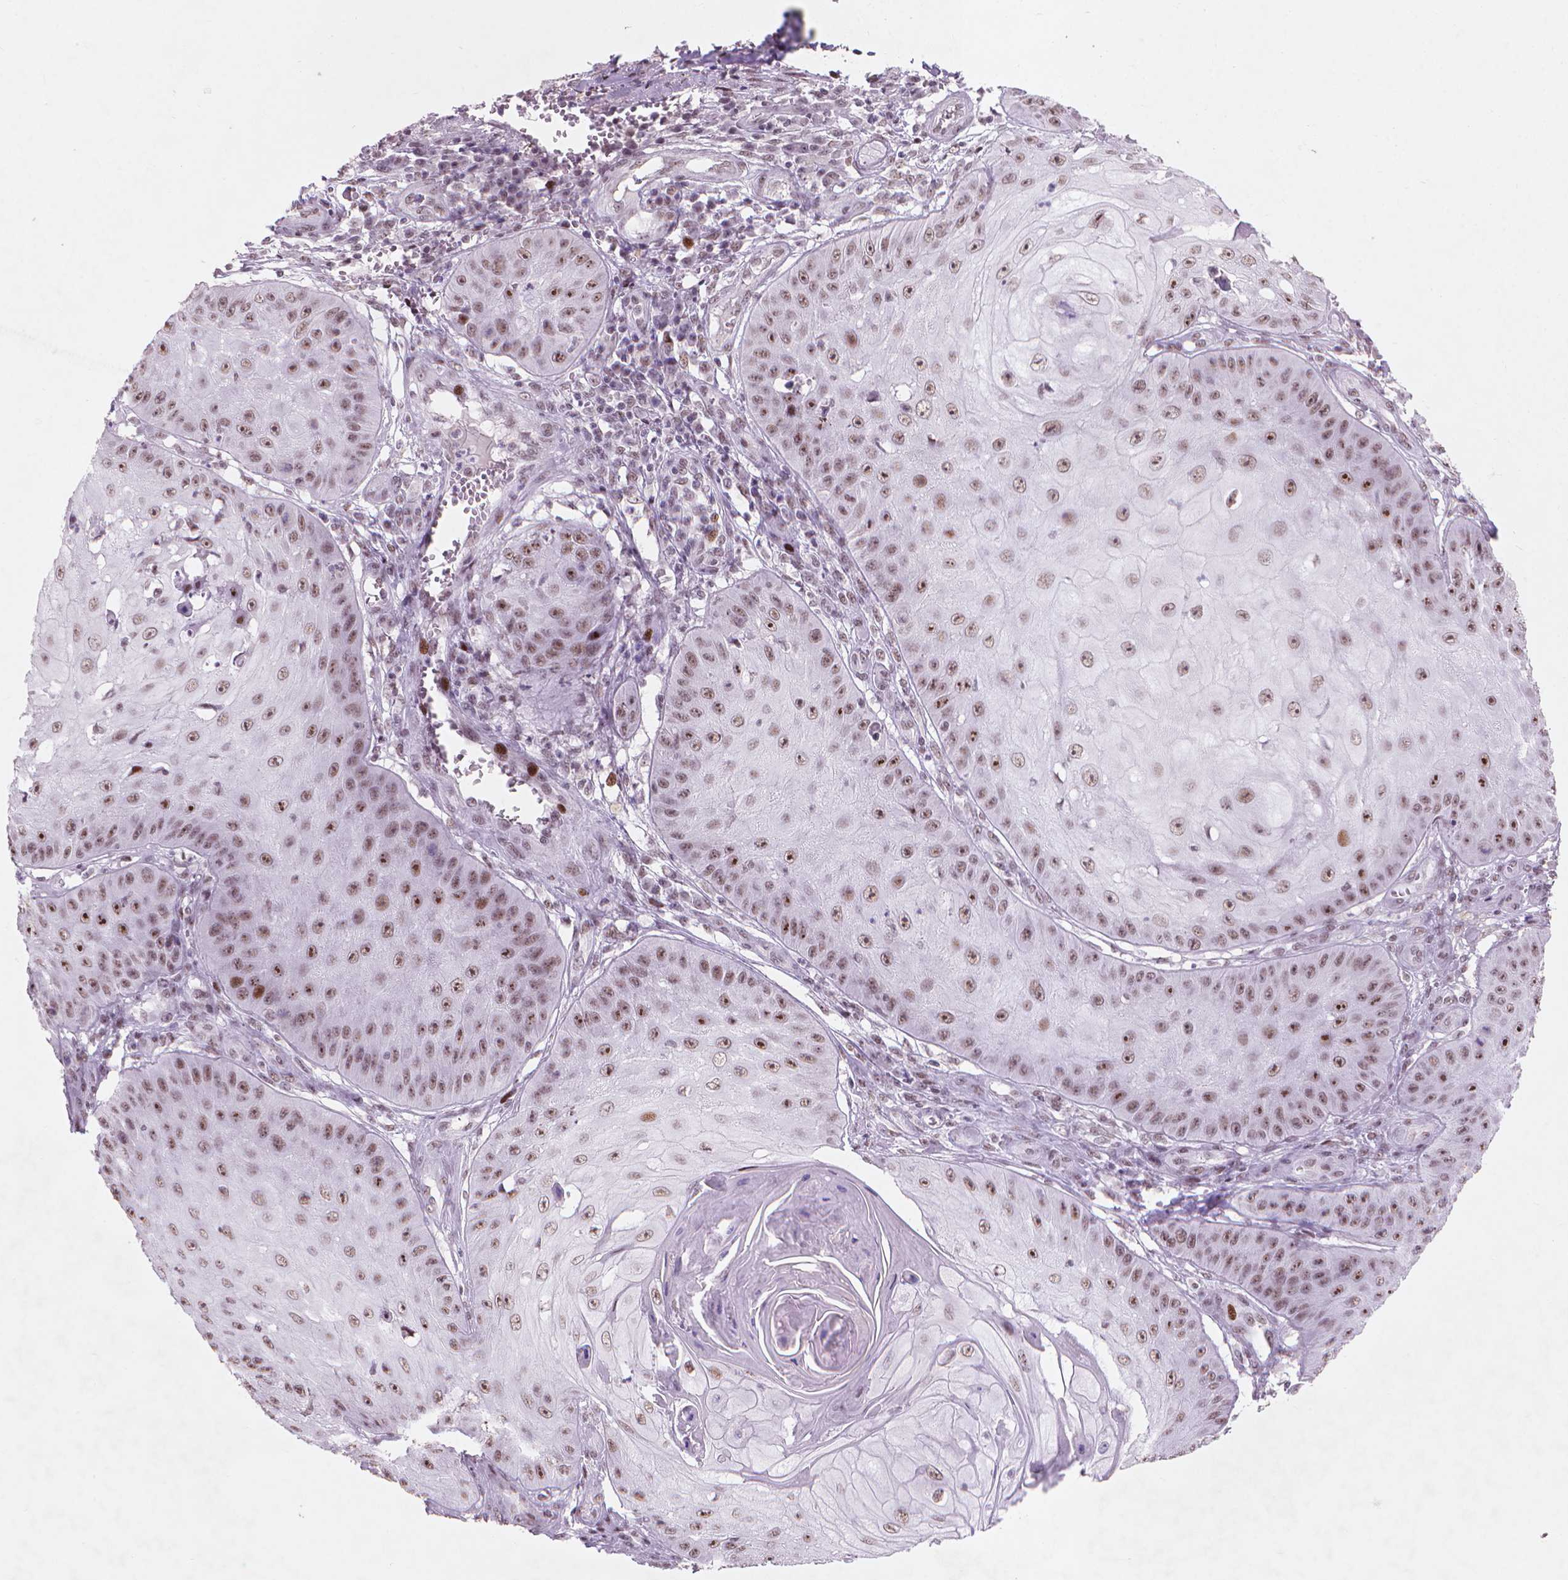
{"staining": {"intensity": "strong", "quantity": ">75%", "location": "nuclear"}, "tissue": "skin cancer", "cell_type": "Tumor cells", "image_type": "cancer", "snomed": [{"axis": "morphology", "description": "Squamous cell carcinoma, NOS"}, {"axis": "topography", "description": "Skin"}], "caption": "Strong nuclear expression for a protein is identified in approximately >75% of tumor cells of skin squamous cell carcinoma using immunohistochemistry (IHC).", "gene": "HES7", "patient": {"sex": "male", "age": 70}}